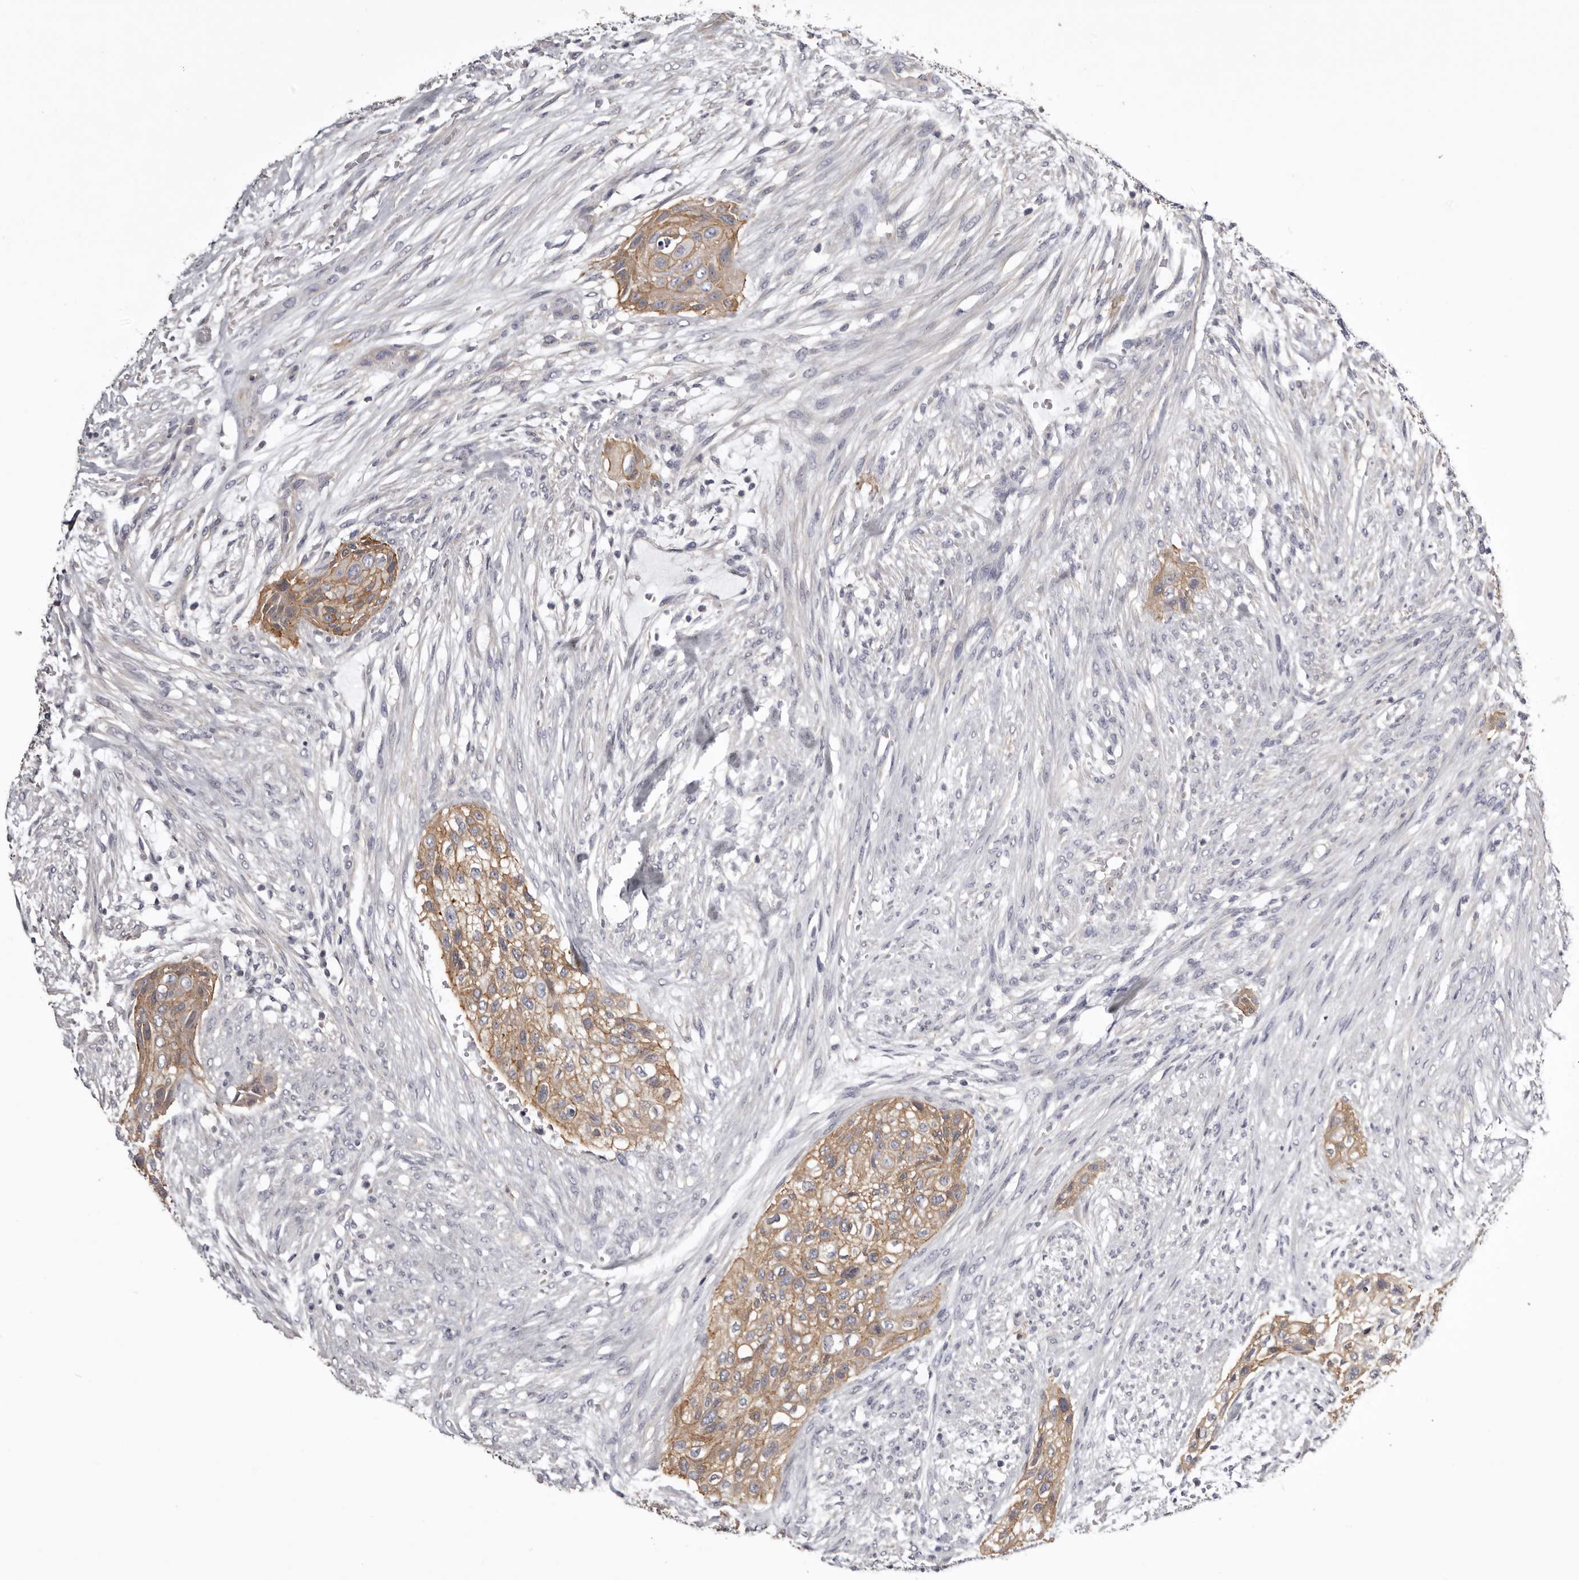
{"staining": {"intensity": "moderate", "quantity": ">75%", "location": "cytoplasmic/membranous"}, "tissue": "urothelial cancer", "cell_type": "Tumor cells", "image_type": "cancer", "snomed": [{"axis": "morphology", "description": "Urothelial carcinoma, High grade"}, {"axis": "topography", "description": "Urinary bladder"}], "caption": "High-power microscopy captured an immunohistochemistry photomicrograph of urothelial carcinoma (high-grade), revealing moderate cytoplasmic/membranous expression in approximately >75% of tumor cells.", "gene": "LAD1", "patient": {"sex": "male", "age": 35}}